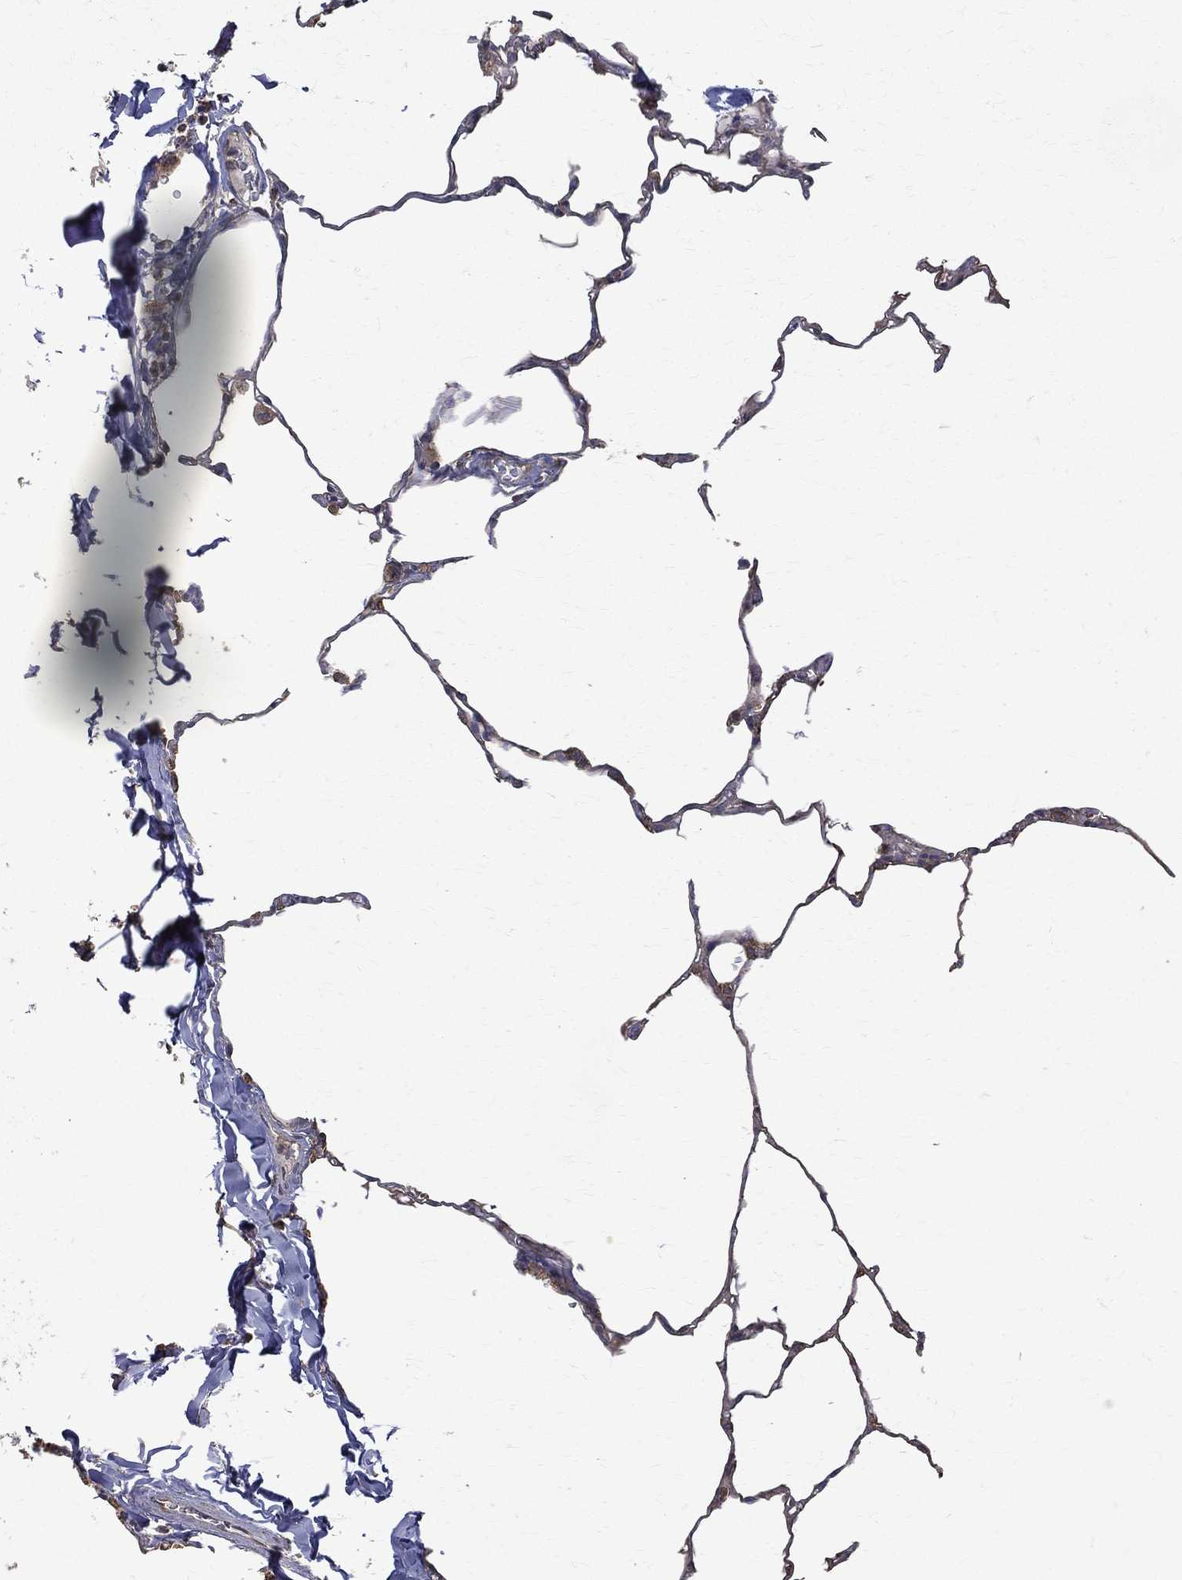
{"staining": {"intensity": "negative", "quantity": "none", "location": "none"}, "tissue": "lung", "cell_type": "Alveolar cells", "image_type": "normal", "snomed": [{"axis": "morphology", "description": "Normal tissue, NOS"}, {"axis": "morphology", "description": "Adenocarcinoma, metastatic, NOS"}, {"axis": "topography", "description": "Lung"}], "caption": "High power microscopy photomicrograph of an IHC micrograph of unremarkable lung, revealing no significant expression in alveolar cells.", "gene": "RPGR", "patient": {"sex": "male", "age": 45}}